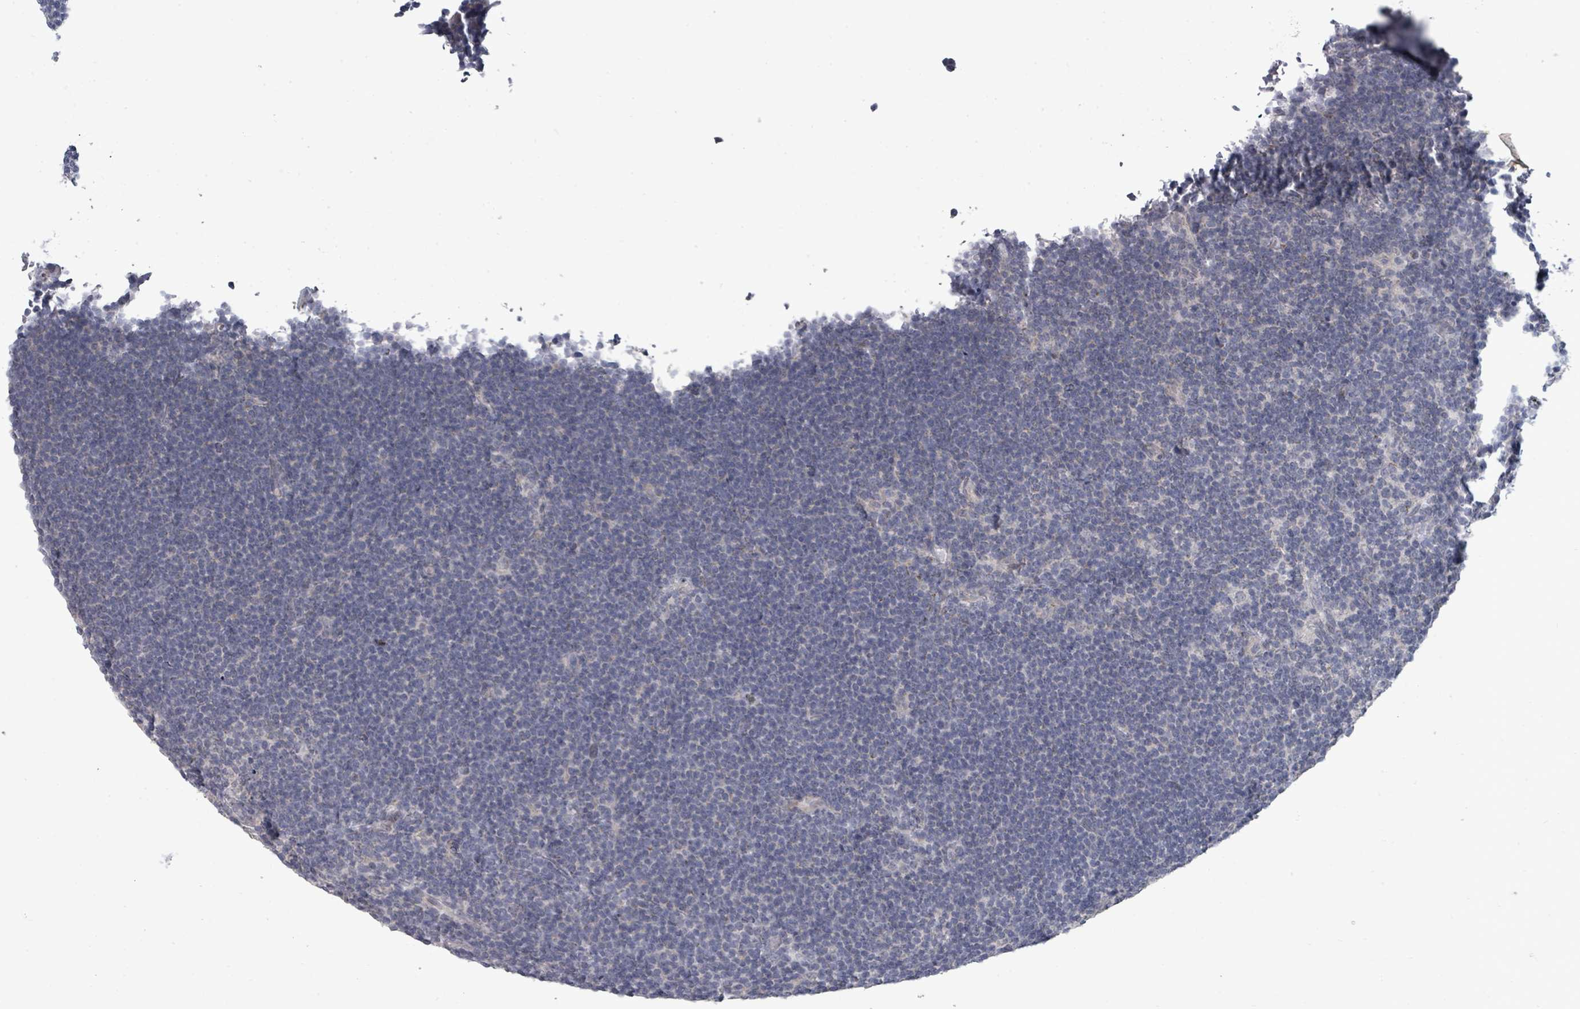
{"staining": {"intensity": "negative", "quantity": "none", "location": "none"}, "tissue": "lymphoma", "cell_type": "Tumor cells", "image_type": "cancer", "snomed": [{"axis": "morphology", "description": "Hodgkin's disease, NOS"}, {"axis": "topography", "description": "Lymph node"}], "caption": "Immunohistochemistry (IHC) histopathology image of human Hodgkin's disease stained for a protein (brown), which shows no expression in tumor cells.", "gene": "PTPN20", "patient": {"sex": "female", "age": 57}}